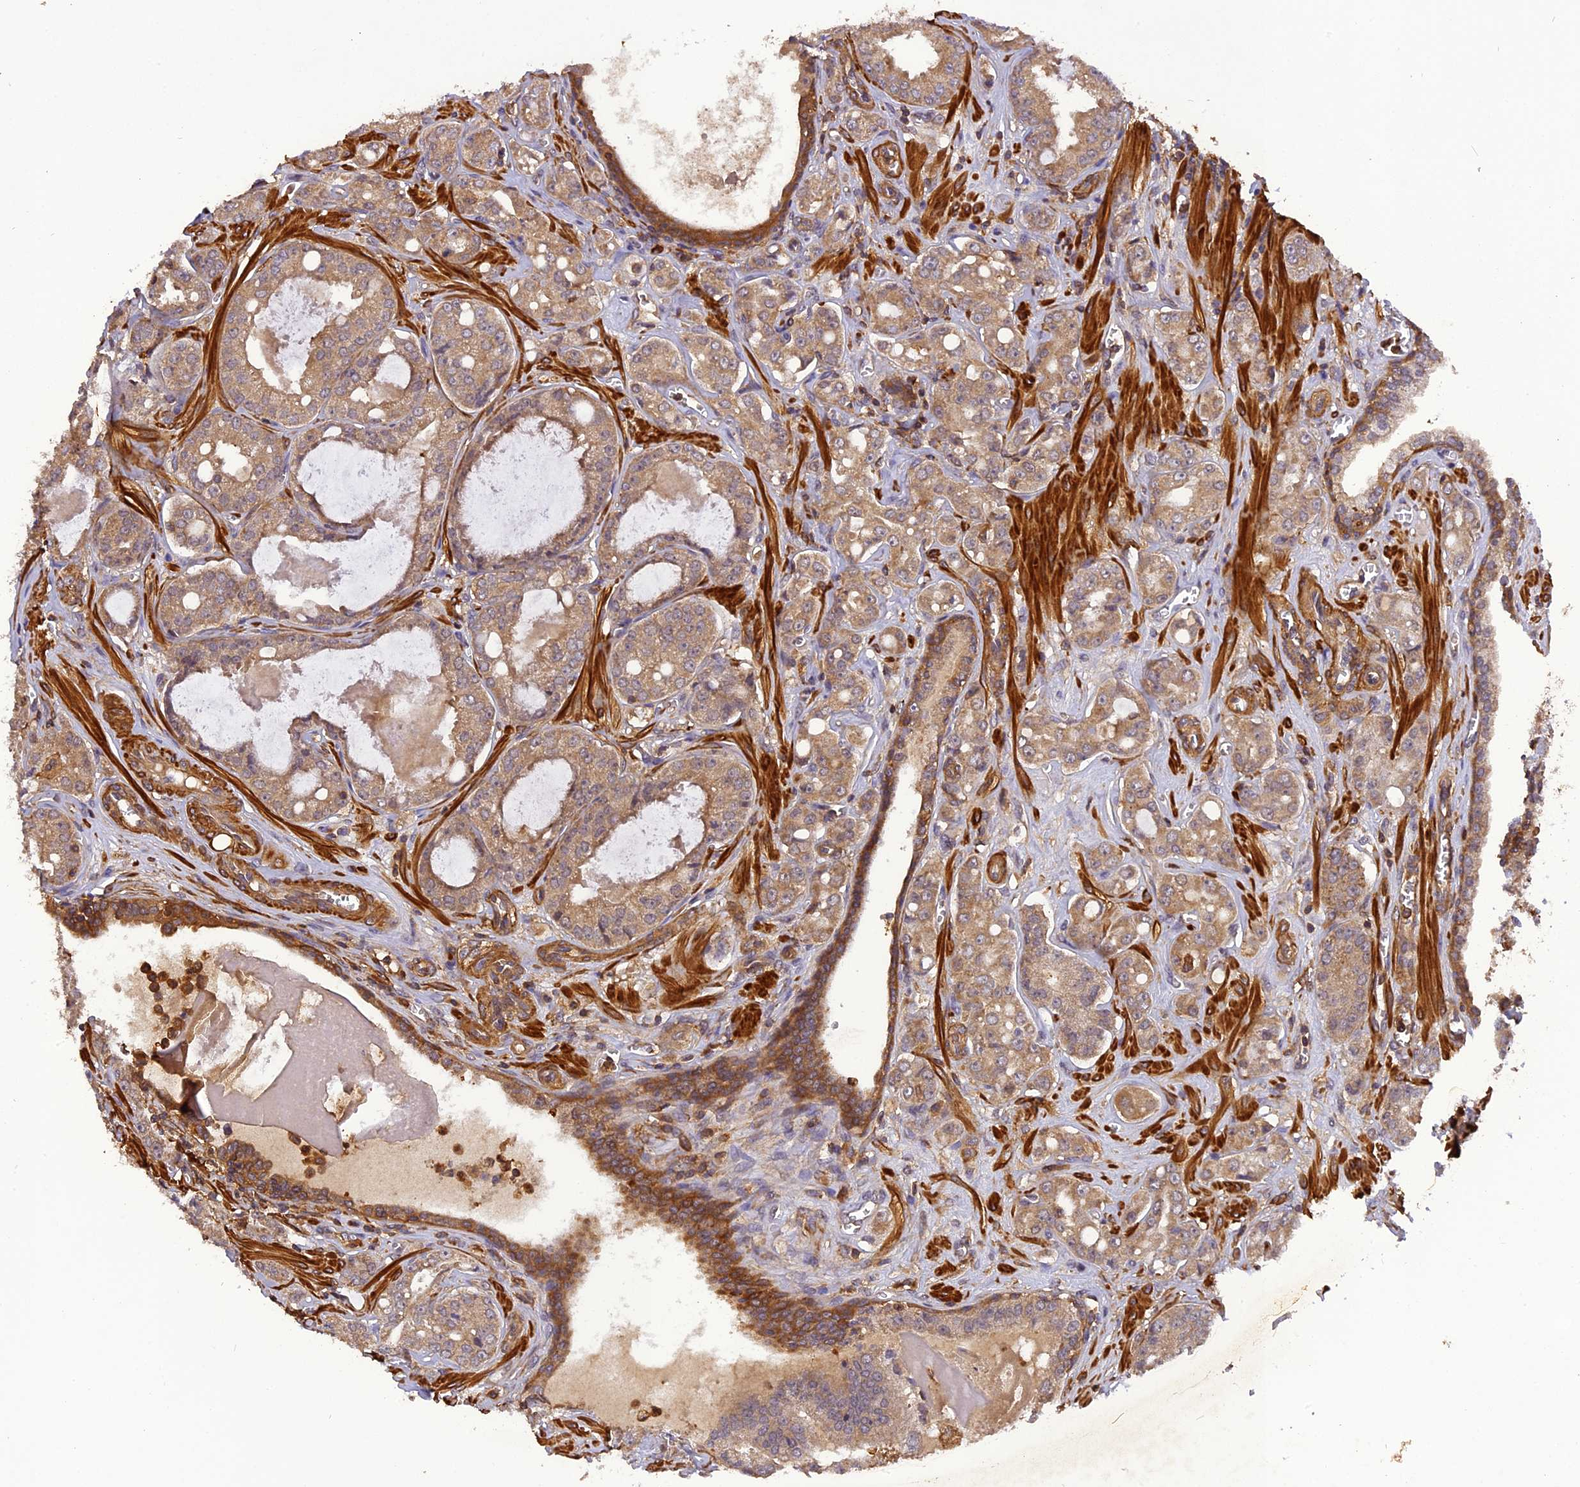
{"staining": {"intensity": "moderate", "quantity": ">75%", "location": "cytoplasmic/membranous"}, "tissue": "prostate cancer", "cell_type": "Tumor cells", "image_type": "cancer", "snomed": [{"axis": "morphology", "description": "Adenocarcinoma, High grade"}, {"axis": "topography", "description": "Prostate"}], "caption": "Human prostate cancer stained for a protein (brown) exhibits moderate cytoplasmic/membranous positive expression in approximately >75% of tumor cells.", "gene": "STOML1", "patient": {"sex": "male", "age": 74}}